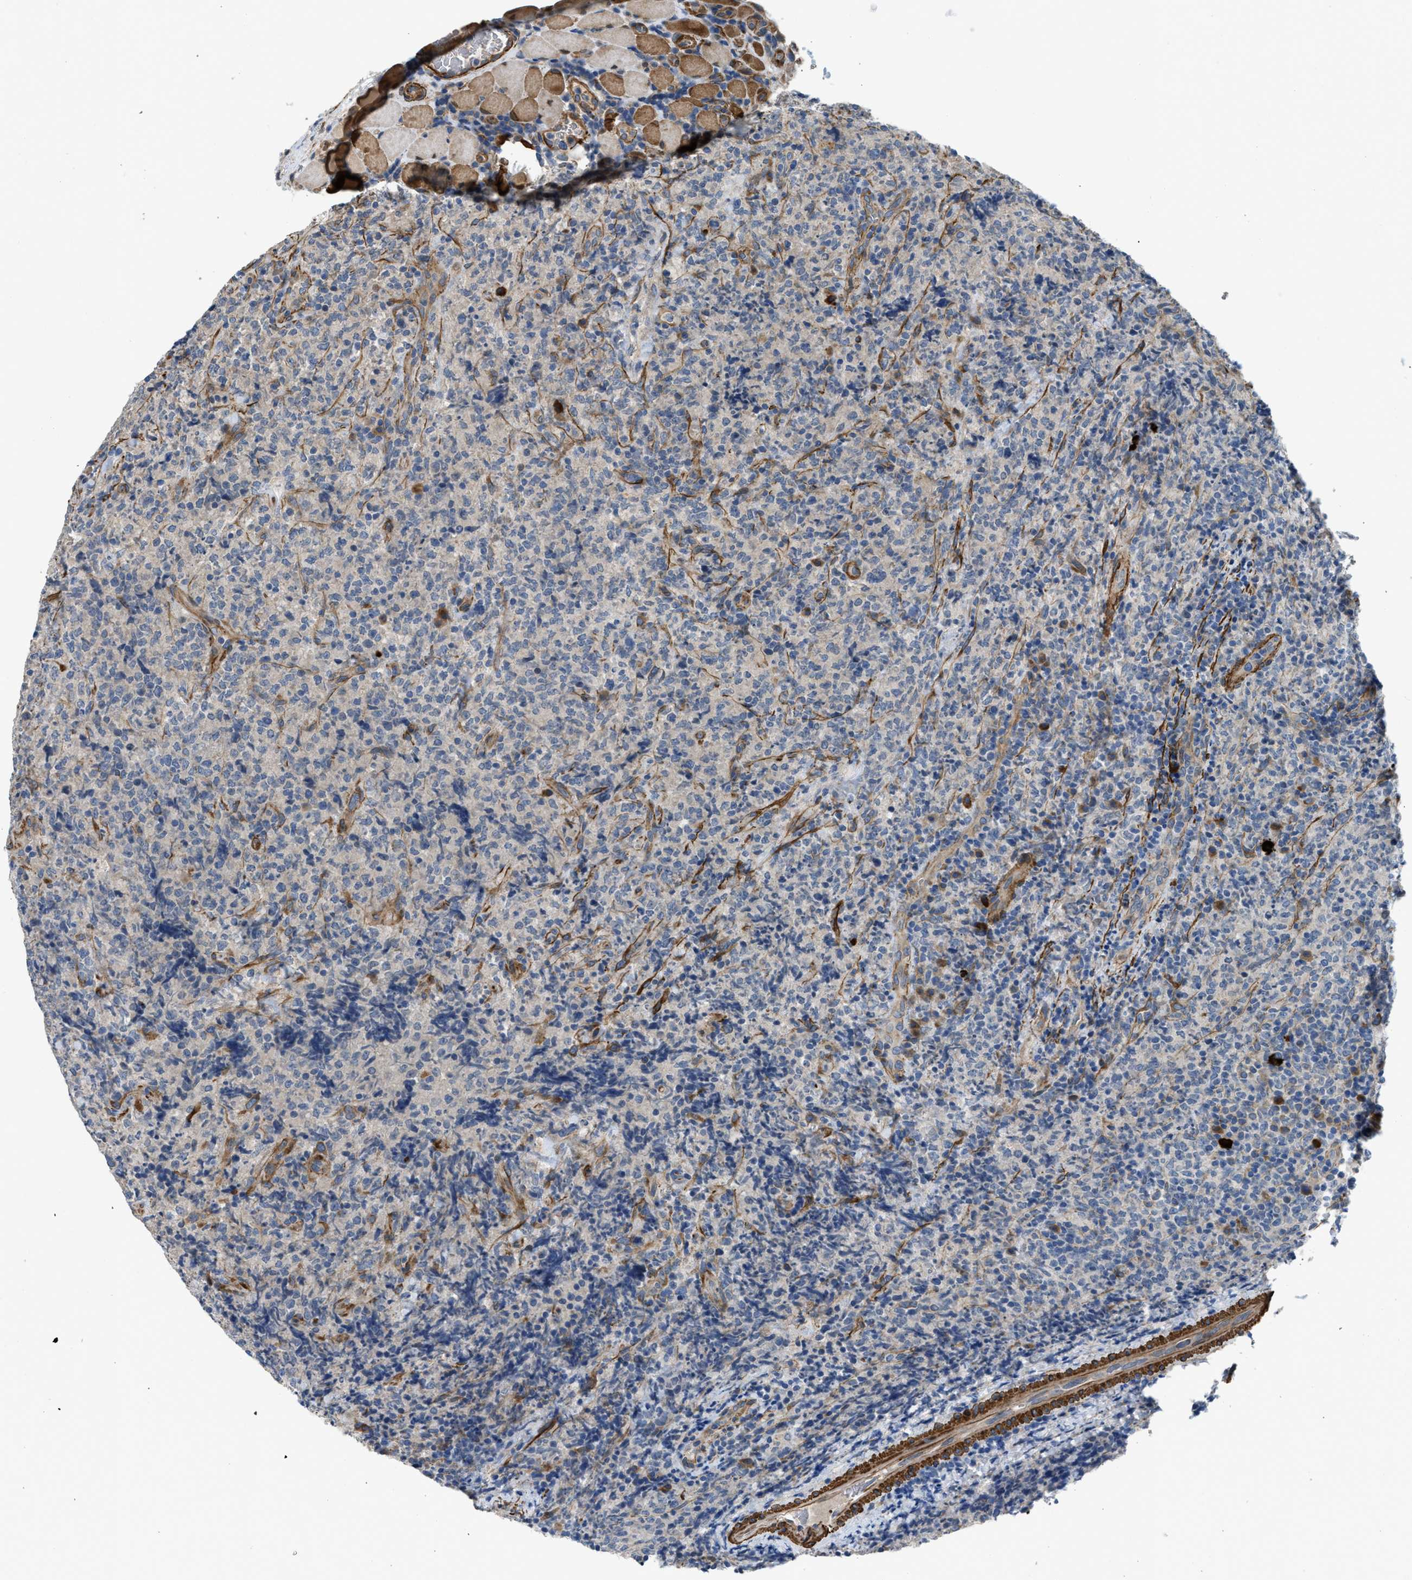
{"staining": {"intensity": "moderate", "quantity": "<25%", "location": "cytoplasmic/membranous"}, "tissue": "lymphoma", "cell_type": "Tumor cells", "image_type": "cancer", "snomed": [{"axis": "morphology", "description": "Malignant lymphoma, non-Hodgkin's type, High grade"}, {"axis": "topography", "description": "Tonsil"}], "caption": "Lymphoma stained for a protein (brown) reveals moderate cytoplasmic/membranous positive positivity in about <25% of tumor cells.", "gene": "BMPR1A", "patient": {"sex": "female", "age": 36}}